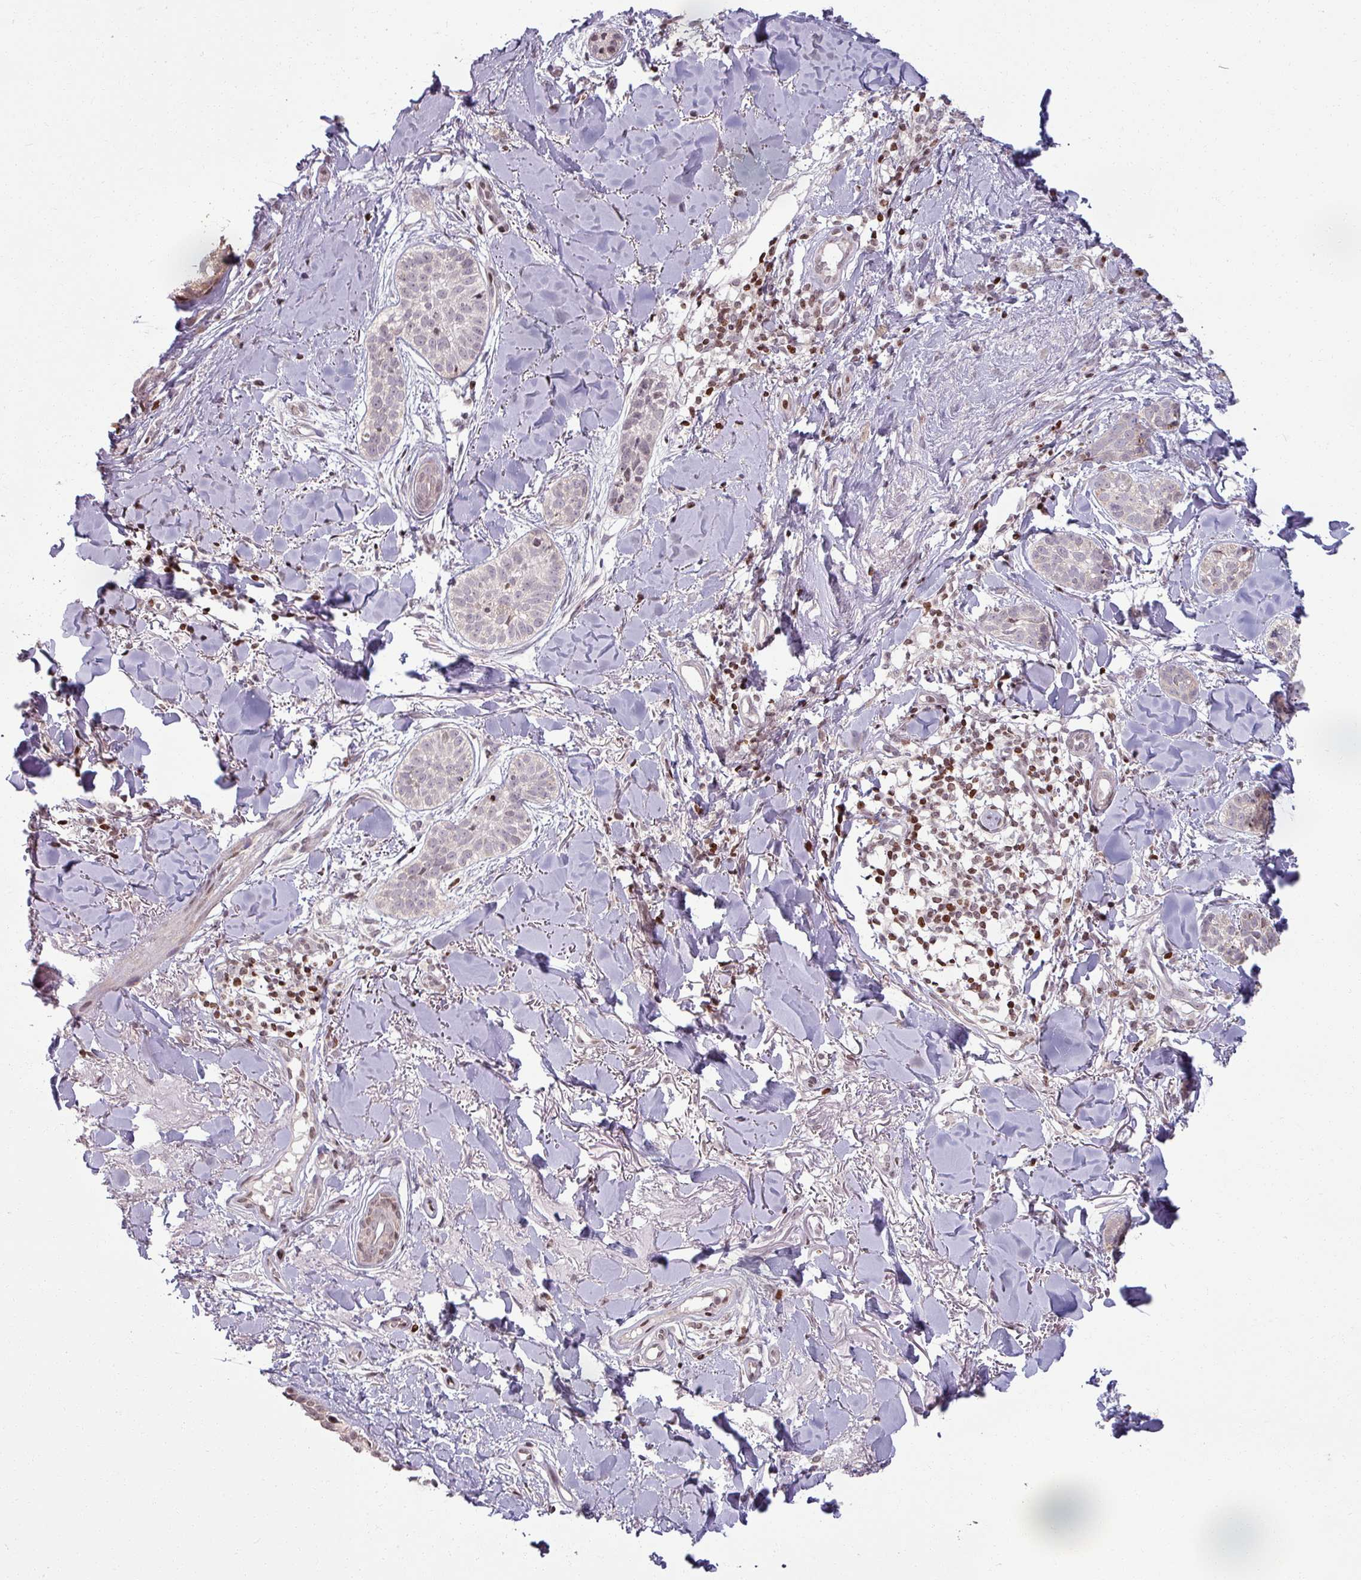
{"staining": {"intensity": "weak", "quantity": "<25%", "location": "cytoplasmic/membranous"}, "tissue": "skin cancer", "cell_type": "Tumor cells", "image_type": "cancer", "snomed": [{"axis": "morphology", "description": "Basal cell carcinoma"}, {"axis": "topography", "description": "Skin"}], "caption": "This is a histopathology image of immunohistochemistry staining of basal cell carcinoma (skin), which shows no staining in tumor cells.", "gene": "NCOR1", "patient": {"sex": "male", "age": 52}}